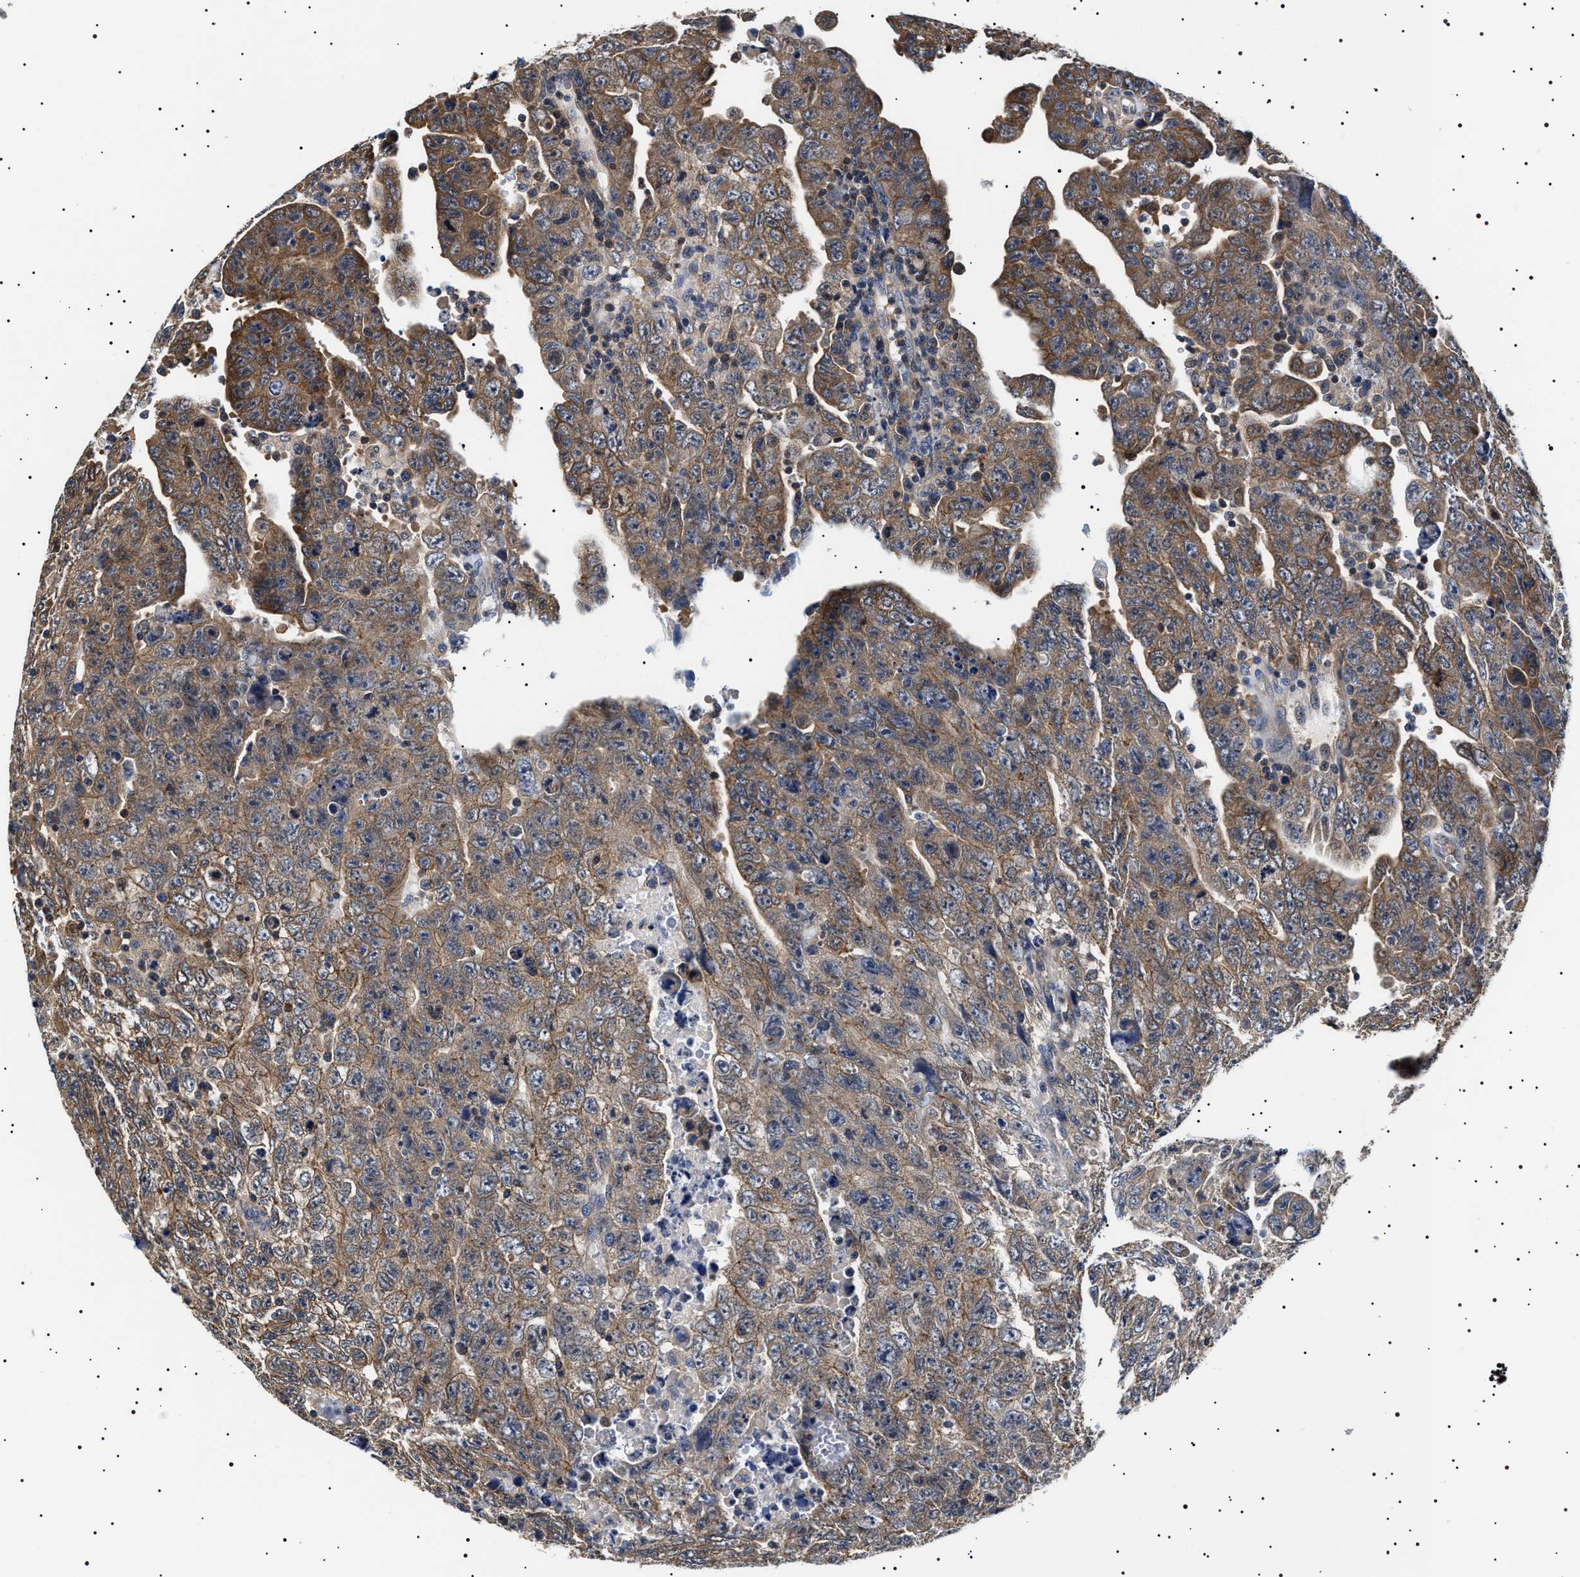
{"staining": {"intensity": "moderate", "quantity": "25%-75%", "location": "cytoplasmic/membranous"}, "tissue": "testis cancer", "cell_type": "Tumor cells", "image_type": "cancer", "snomed": [{"axis": "morphology", "description": "Carcinoma, Embryonal, NOS"}, {"axis": "topography", "description": "Testis"}], "caption": "This is a photomicrograph of immunohistochemistry staining of testis embryonal carcinoma, which shows moderate staining in the cytoplasmic/membranous of tumor cells.", "gene": "SLC4A7", "patient": {"sex": "male", "age": 28}}